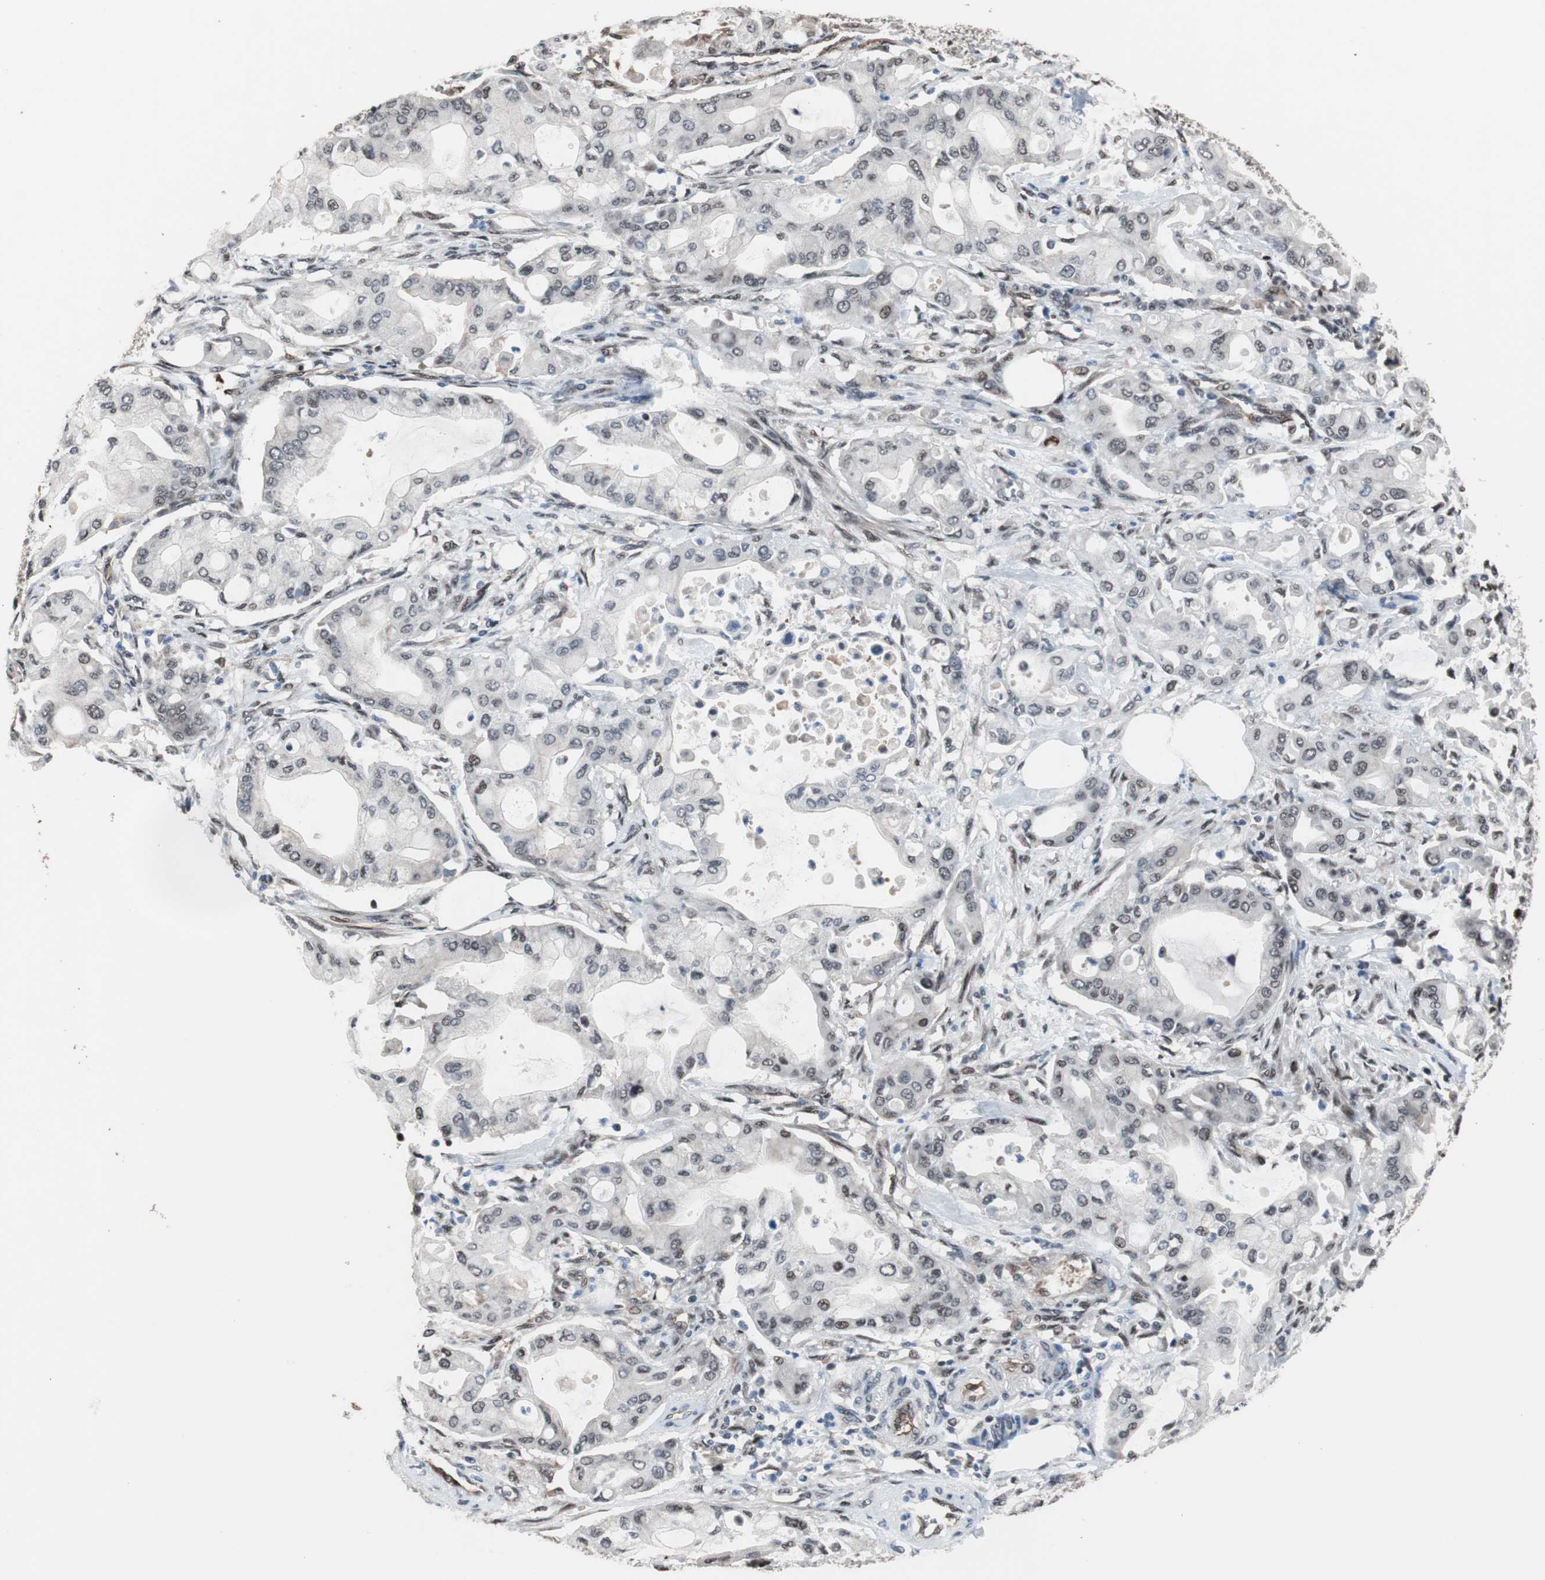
{"staining": {"intensity": "weak", "quantity": "<25%", "location": "nuclear"}, "tissue": "pancreatic cancer", "cell_type": "Tumor cells", "image_type": "cancer", "snomed": [{"axis": "morphology", "description": "Adenocarcinoma, NOS"}, {"axis": "morphology", "description": "Adenocarcinoma, metastatic, NOS"}, {"axis": "topography", "description": "Lymph node"}, {"axis": "topography", "description": "Pancreas"}, {"axis": "topography", "description": "Duodenum"}], "caption": "High power microscopy histopathology image of an immunohistochemistry micrograph of pancreatic cancer, revealing no significant staining in tumor cells.", "gene": "POGZ", "patient": {"sex": "female", "age": 64}}